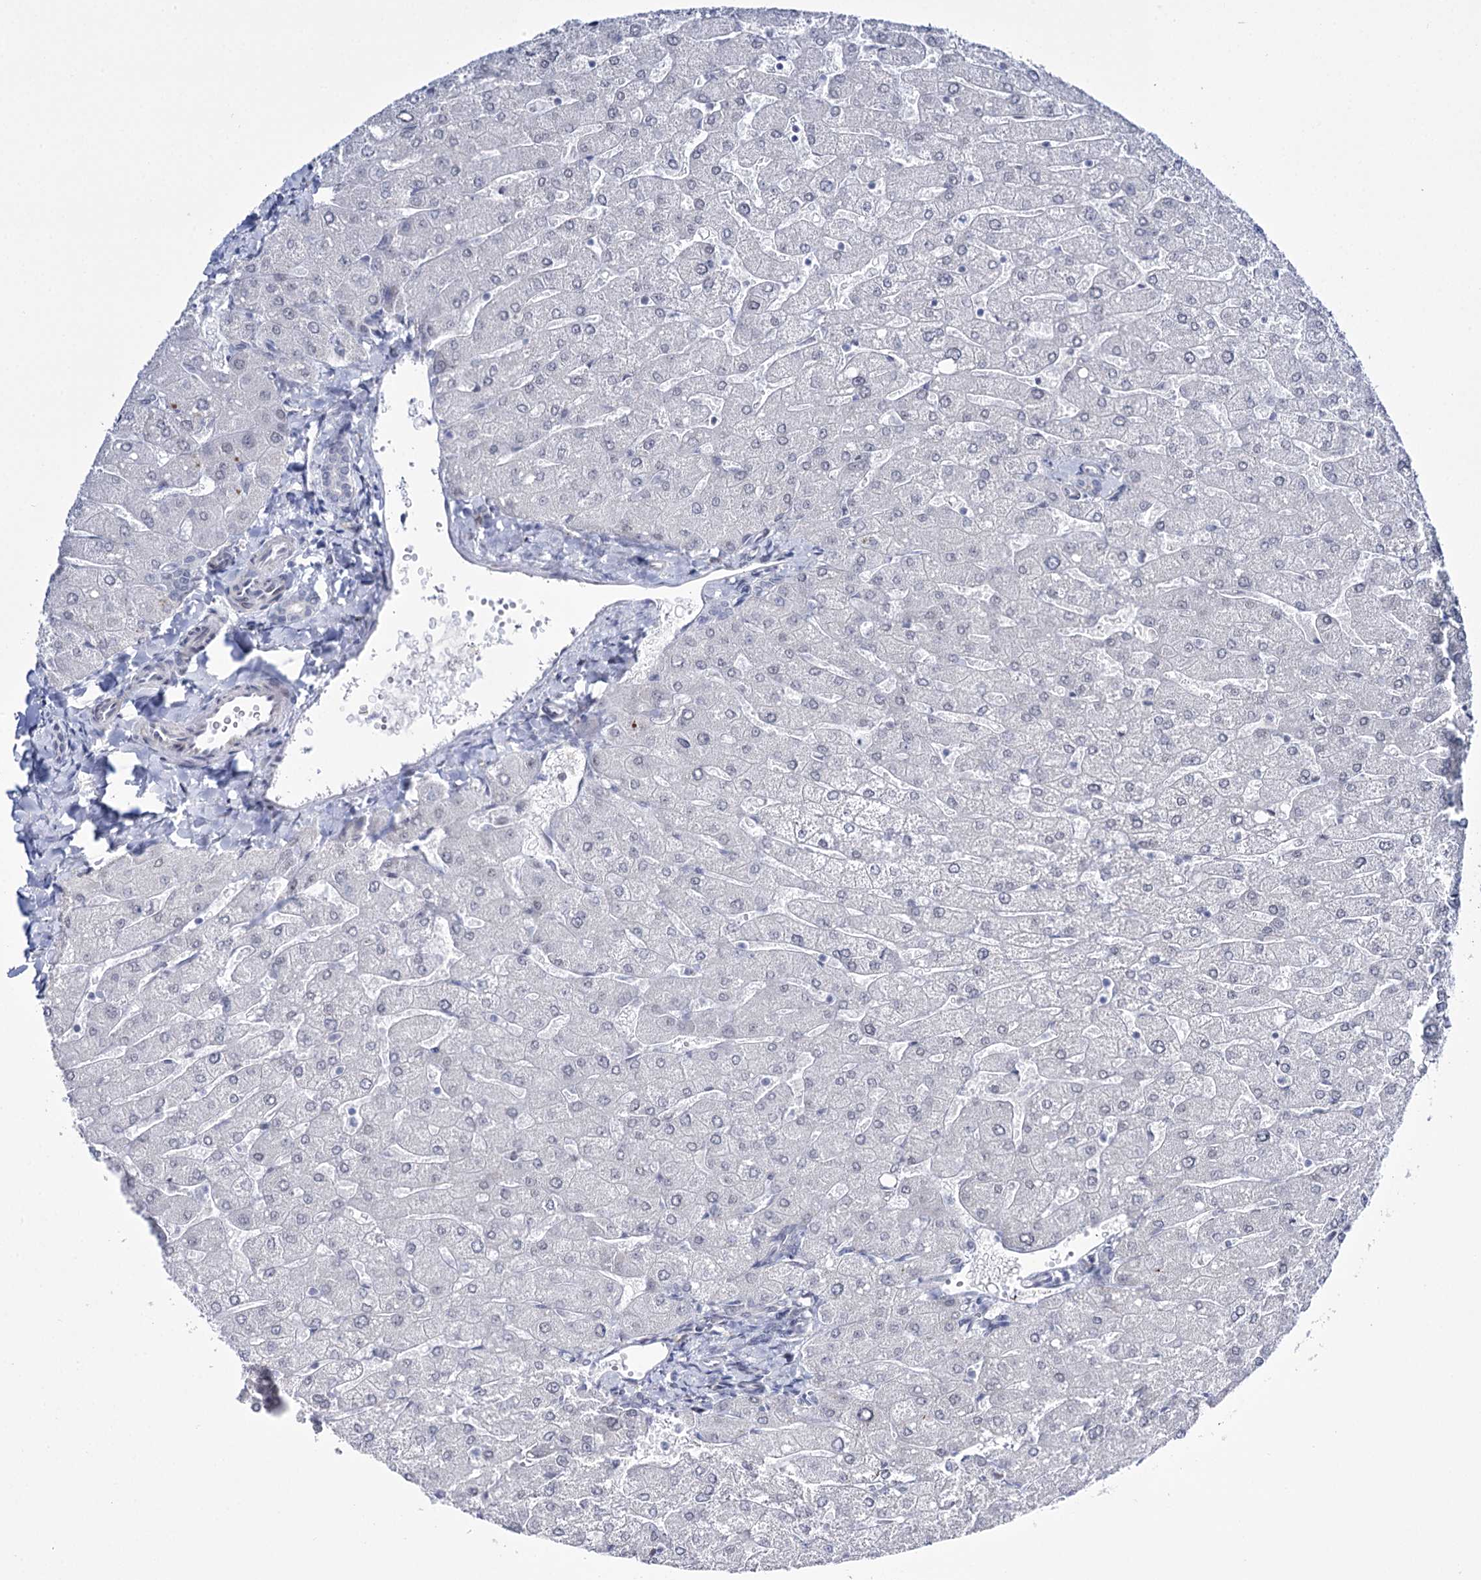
{"staining": {"intensity": "negative", "quantity": "none", "location": "none"}, "tissue": "liver", "cell_type": "Cholangiocytes", "image_type": "normal", "snomed": [{"axis": "morphology", "description": "Normal tissue, NOS"}, {"axis": "topography", "description": "Liver"}], "caption": "Human liver stained for a protein using IHC demonstrates no expression in cholangiocytes.", "gene": "RBM15B", "patient": {"sex": "male", "age": 55}}